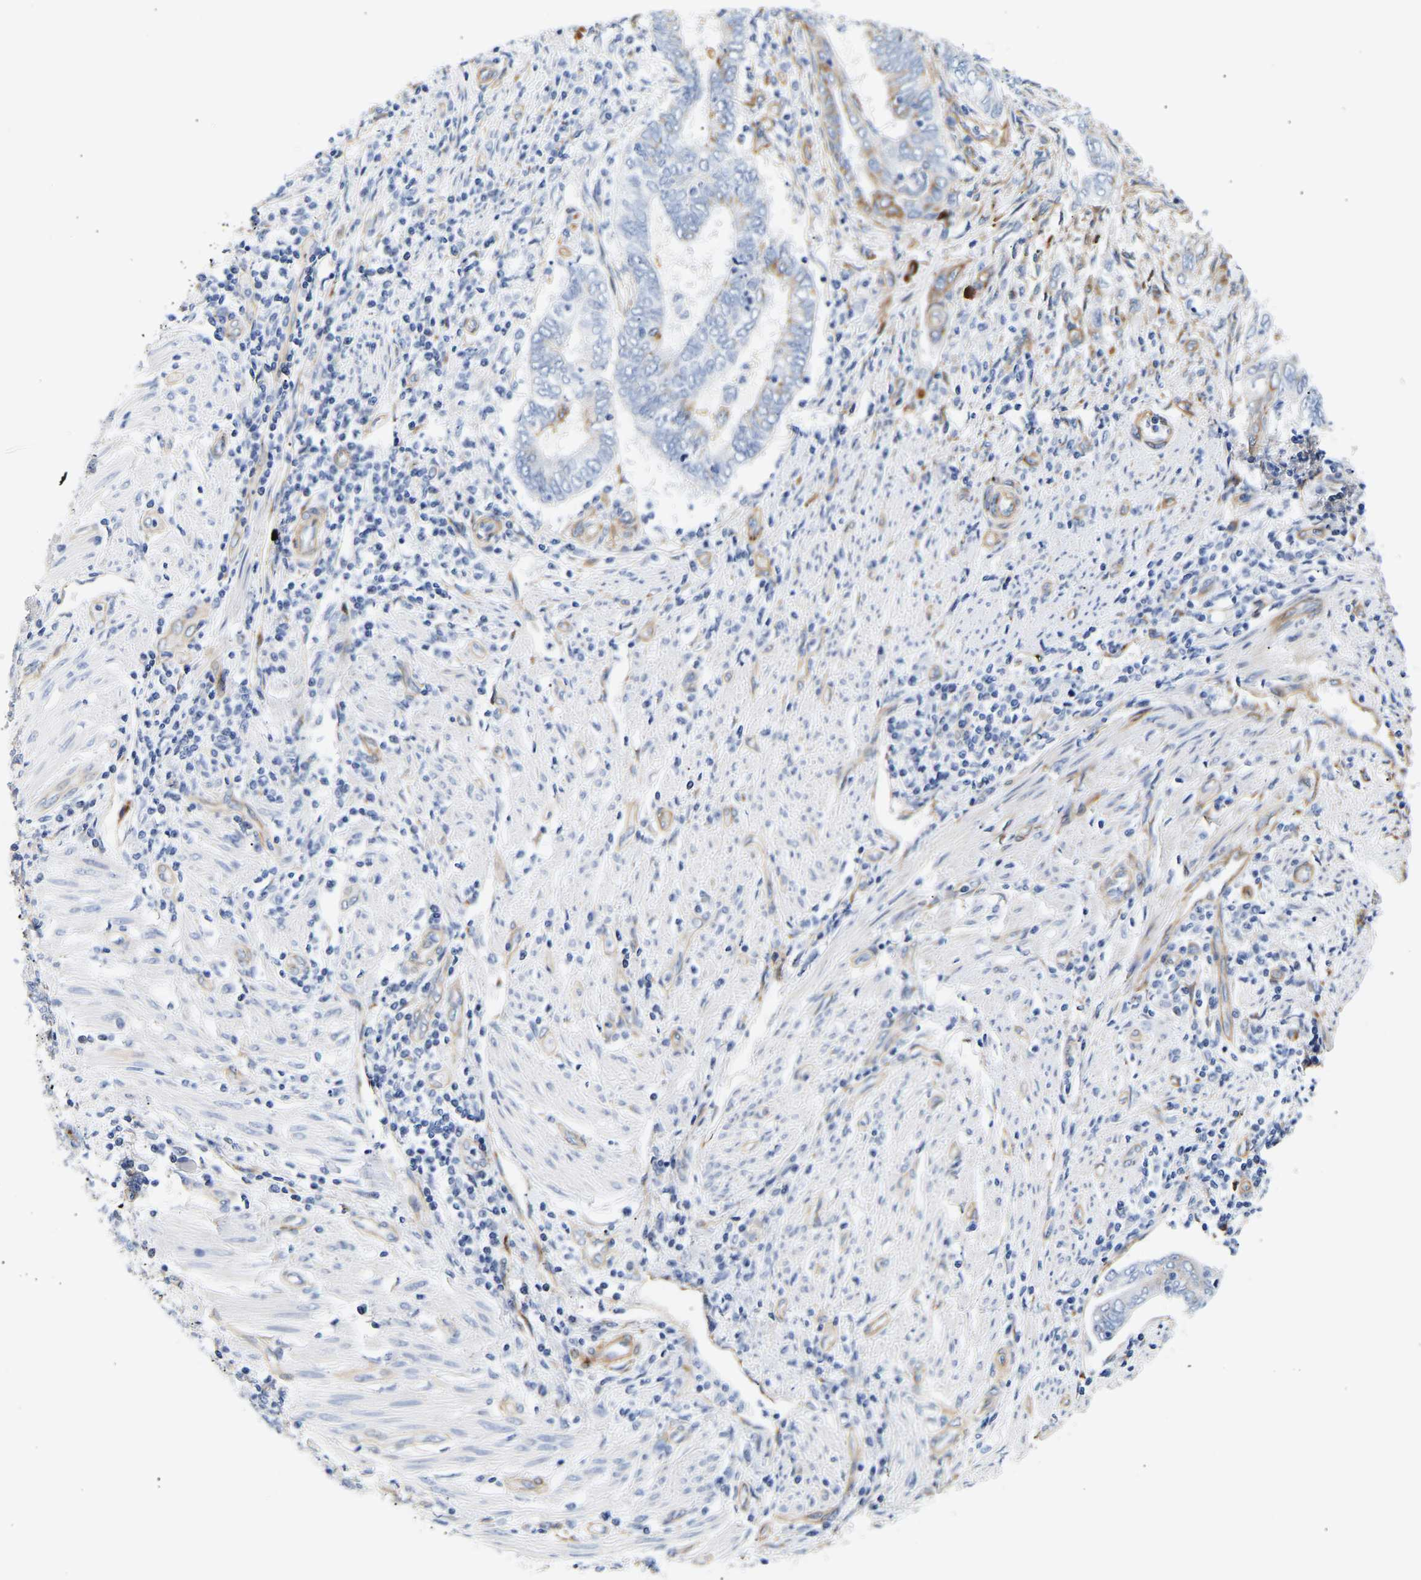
{"staining": {"intensity": "negative", "quantity": "none", "location": "none"}, "tissue": "endometrial cancer", "cell_type": "Tumor cells", "image_type": "cancer", "snomed": [{"axis": "morphology", "description": "Adenocarcinoma, NOS"}, {"axis": "topography", "description": "Uterus"}, {"axis": "topography", "description": "Endometrium"}], "caption": "Immunohistochemistry (IHC) image of neoplastic tissue: human endometrial cancer stained with DAB (3,3'-diaminobenzidine) demonstrates no significant protein staining in tumor cells.", "gene": "IGFBP7", "patient": {"sex": "female", "age": 70}}